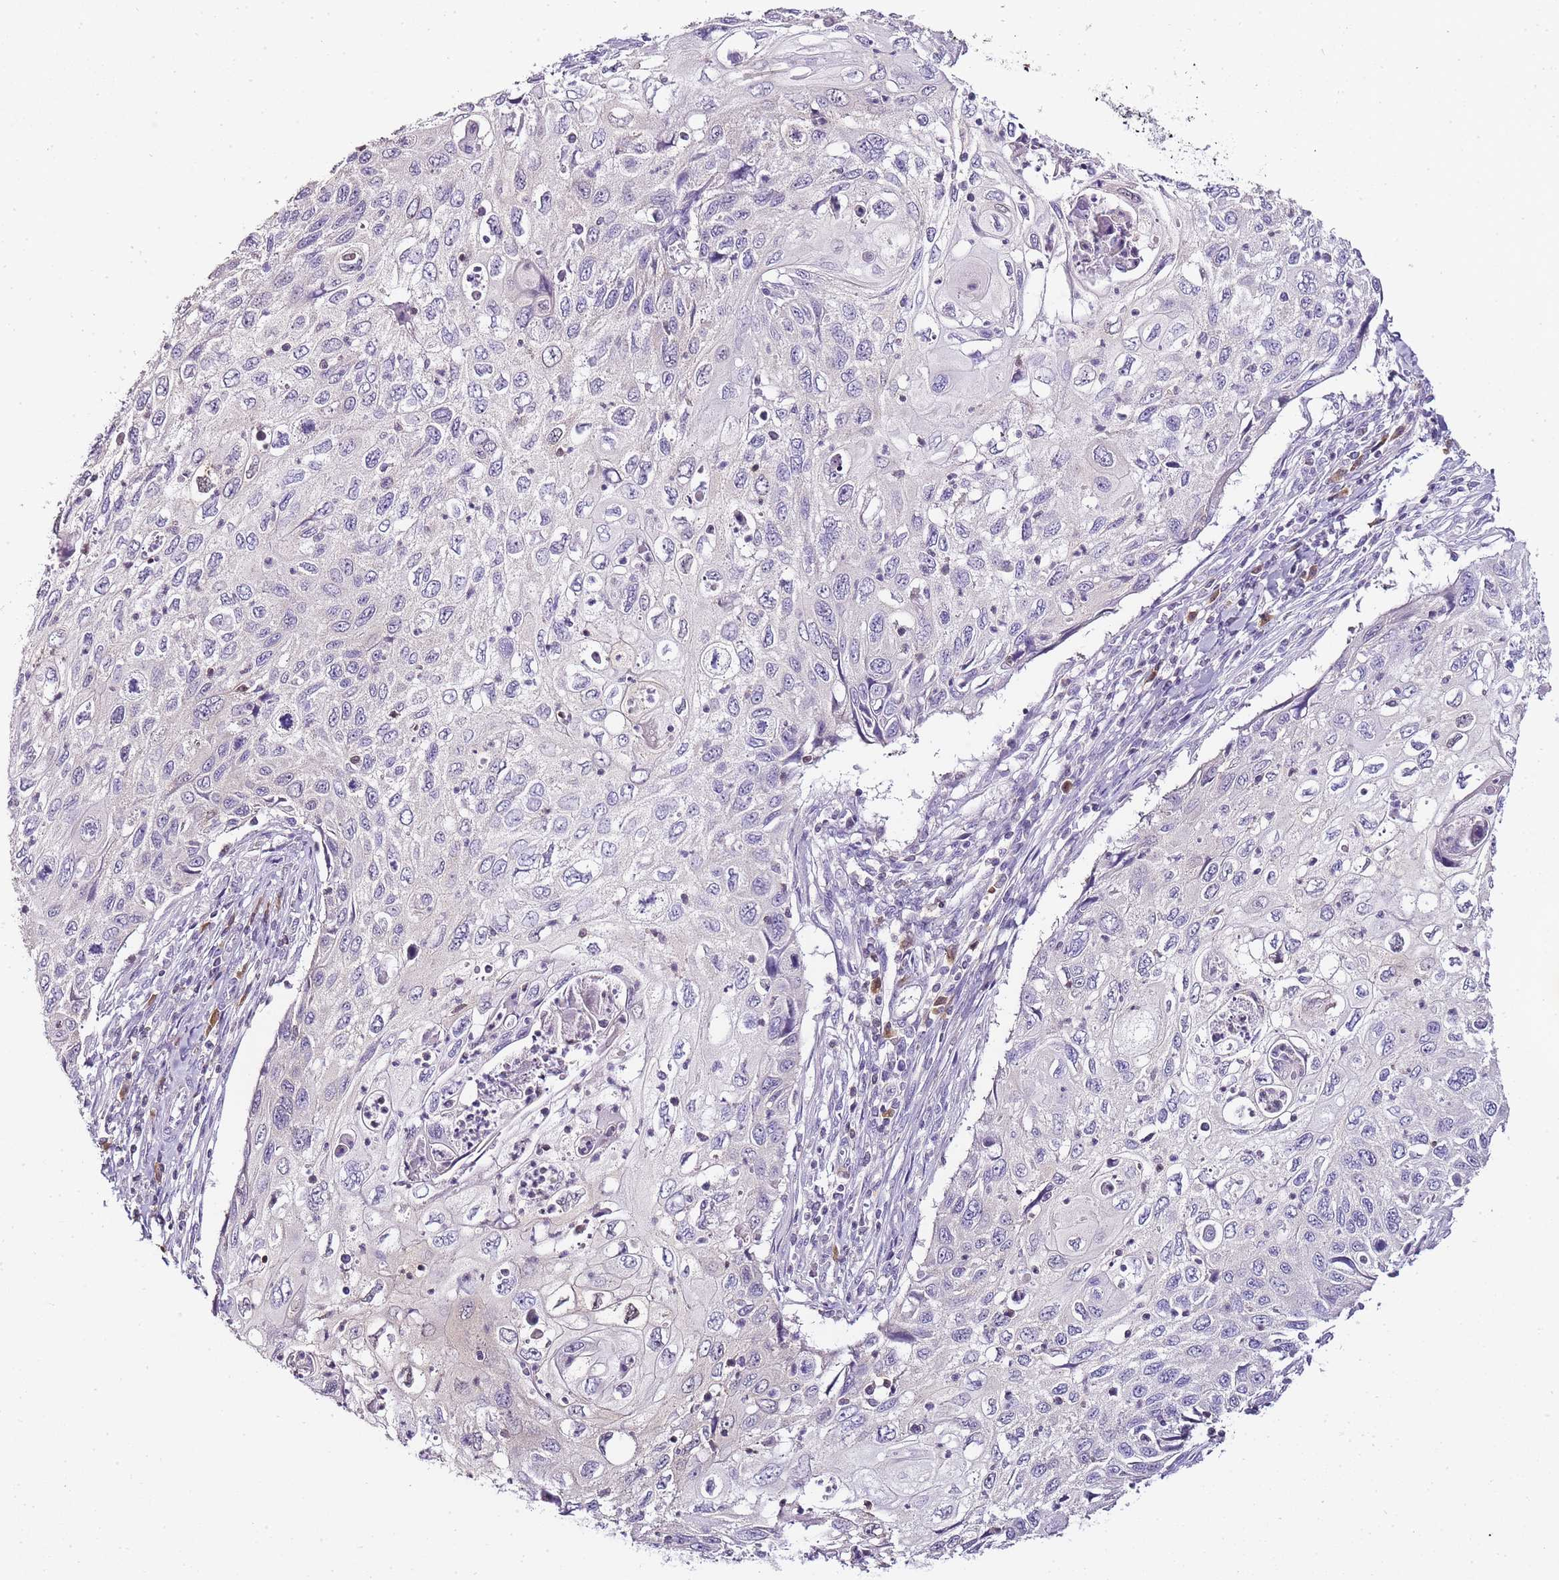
{"staining": {"intensity": "negative", "quantity": "none", "location": "none"}, "tissue": "cervical cancer", "cell_type": "Tumor cells", "image_type": "cancer", "snomed": [{"axis": "morphology", "description": "Squamous cell carcinoma, NOS"}, {"axis": "topography", "description": "Cervix"}], "caption": "A photomicrograph of human cervical cancer is negative for staining in tumor cells. (DAB (3,3'-diaminobenzidine) IHC visualized using brightfield microscopy, high magnification).", "gene": "ZBP1", "patient": {"sex": "female", "age": 70}}